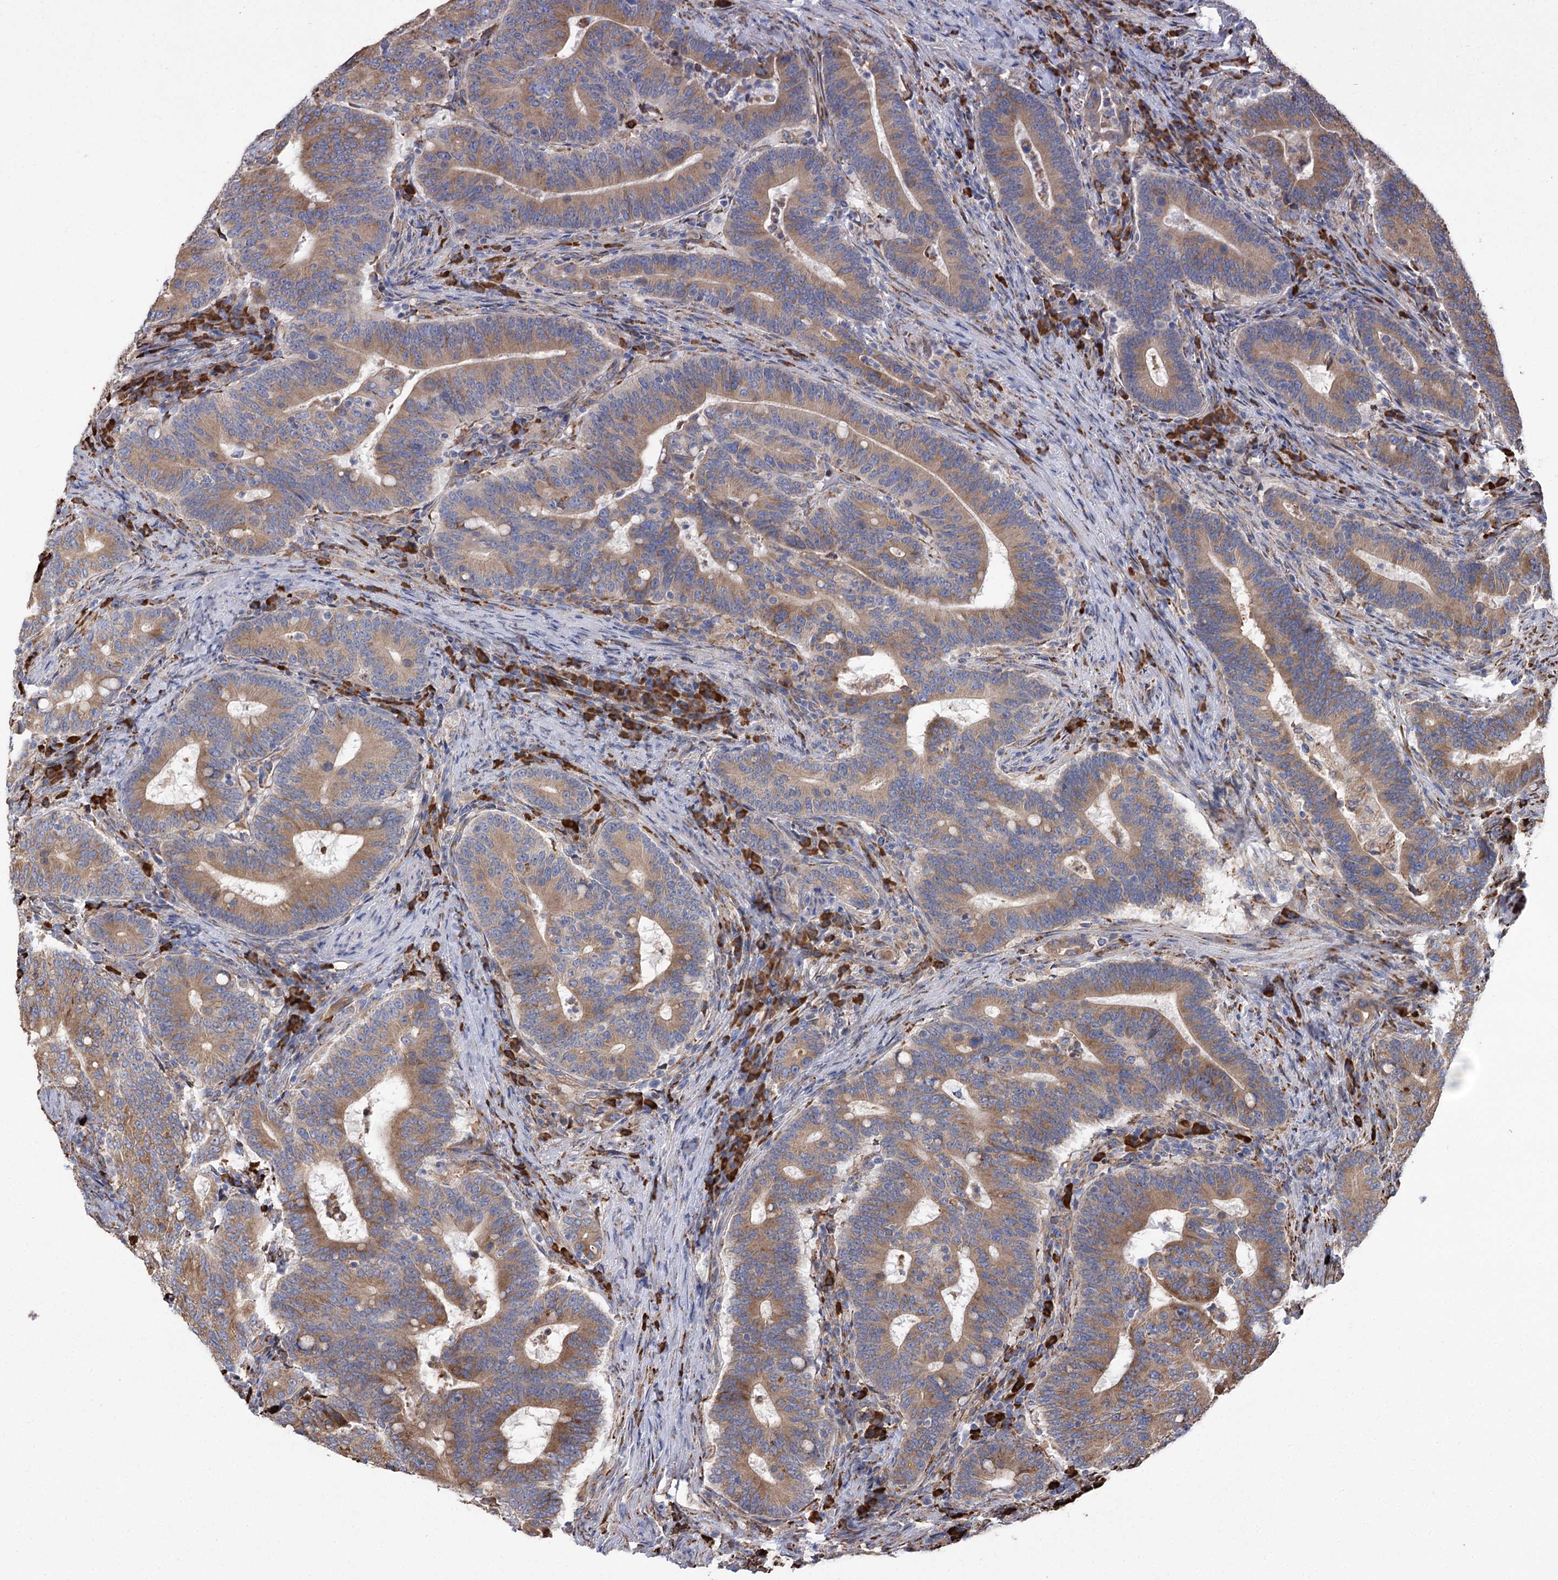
{"staining": {"intensity": "moderate", "quantity": ">75%", "location": "cytoplasmic/membranous"}, "tissue": "colorectal cancer", "cell_type": "Tumor cells", "image_type": "cancer", "snomed": [{"axis": "morphology", "description": "Adenocarcinoma, NOS"}, {"axis": "topography", "description": "Colon"}], "caption": "A brown stain shows moderate cytoplasmic/membranous staining of a protein in colorectal cancer (adenocarcinoma) tumor cells.", "gene": "METTL24", "patient": {"sex": "female", "age": 66}}